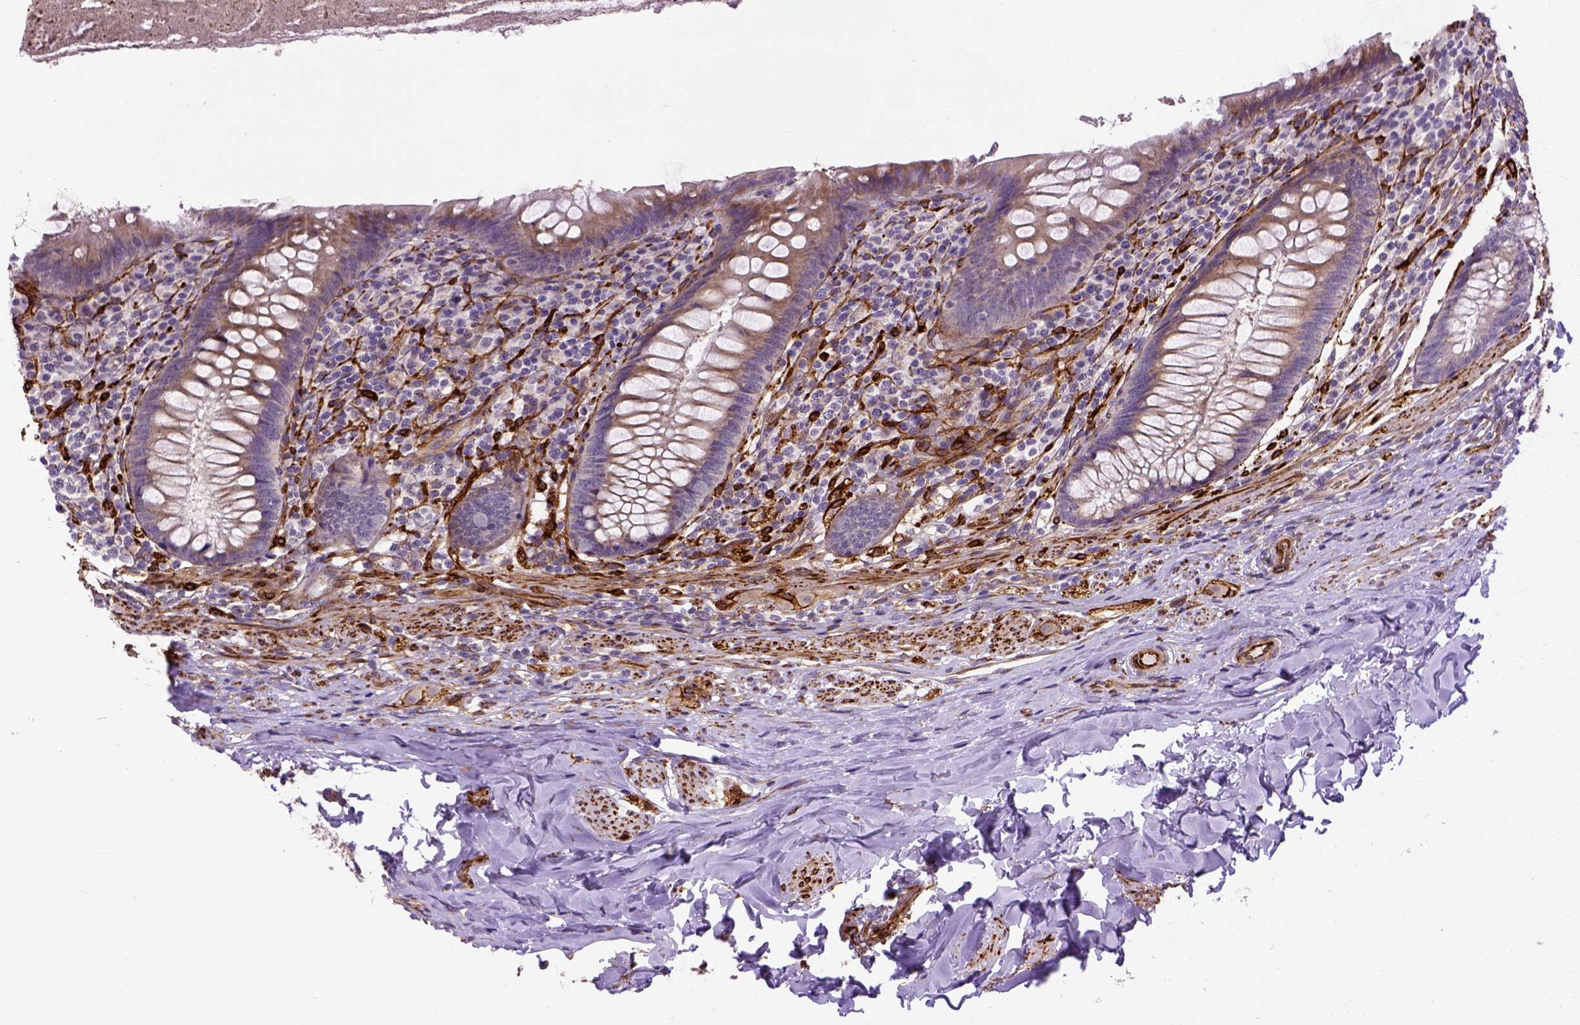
{"staining": {"intensity": "moderate", "quantity": ">75%", "location": "cytoplasmic/membranous"}, "tissue": "appendix", "cell_type": "Glandular cells", "image_type": "normal", "snomed": [{"axis": "morphology", "description": "Normal tissue, NOS"}, {"axis": "topography", "description": "Appendix"}], "caption": "This photomicrograph displays unremarkable appendix stained with immunohistochemistry (IHC) to label a protein in brown. The cytoplasmic/membranous of glandular cells show moderate positivity for the protein. Nuclei are counter-stained blue.", "gene": "KAZN", "patient": {"sex": "male", "age": 47}}